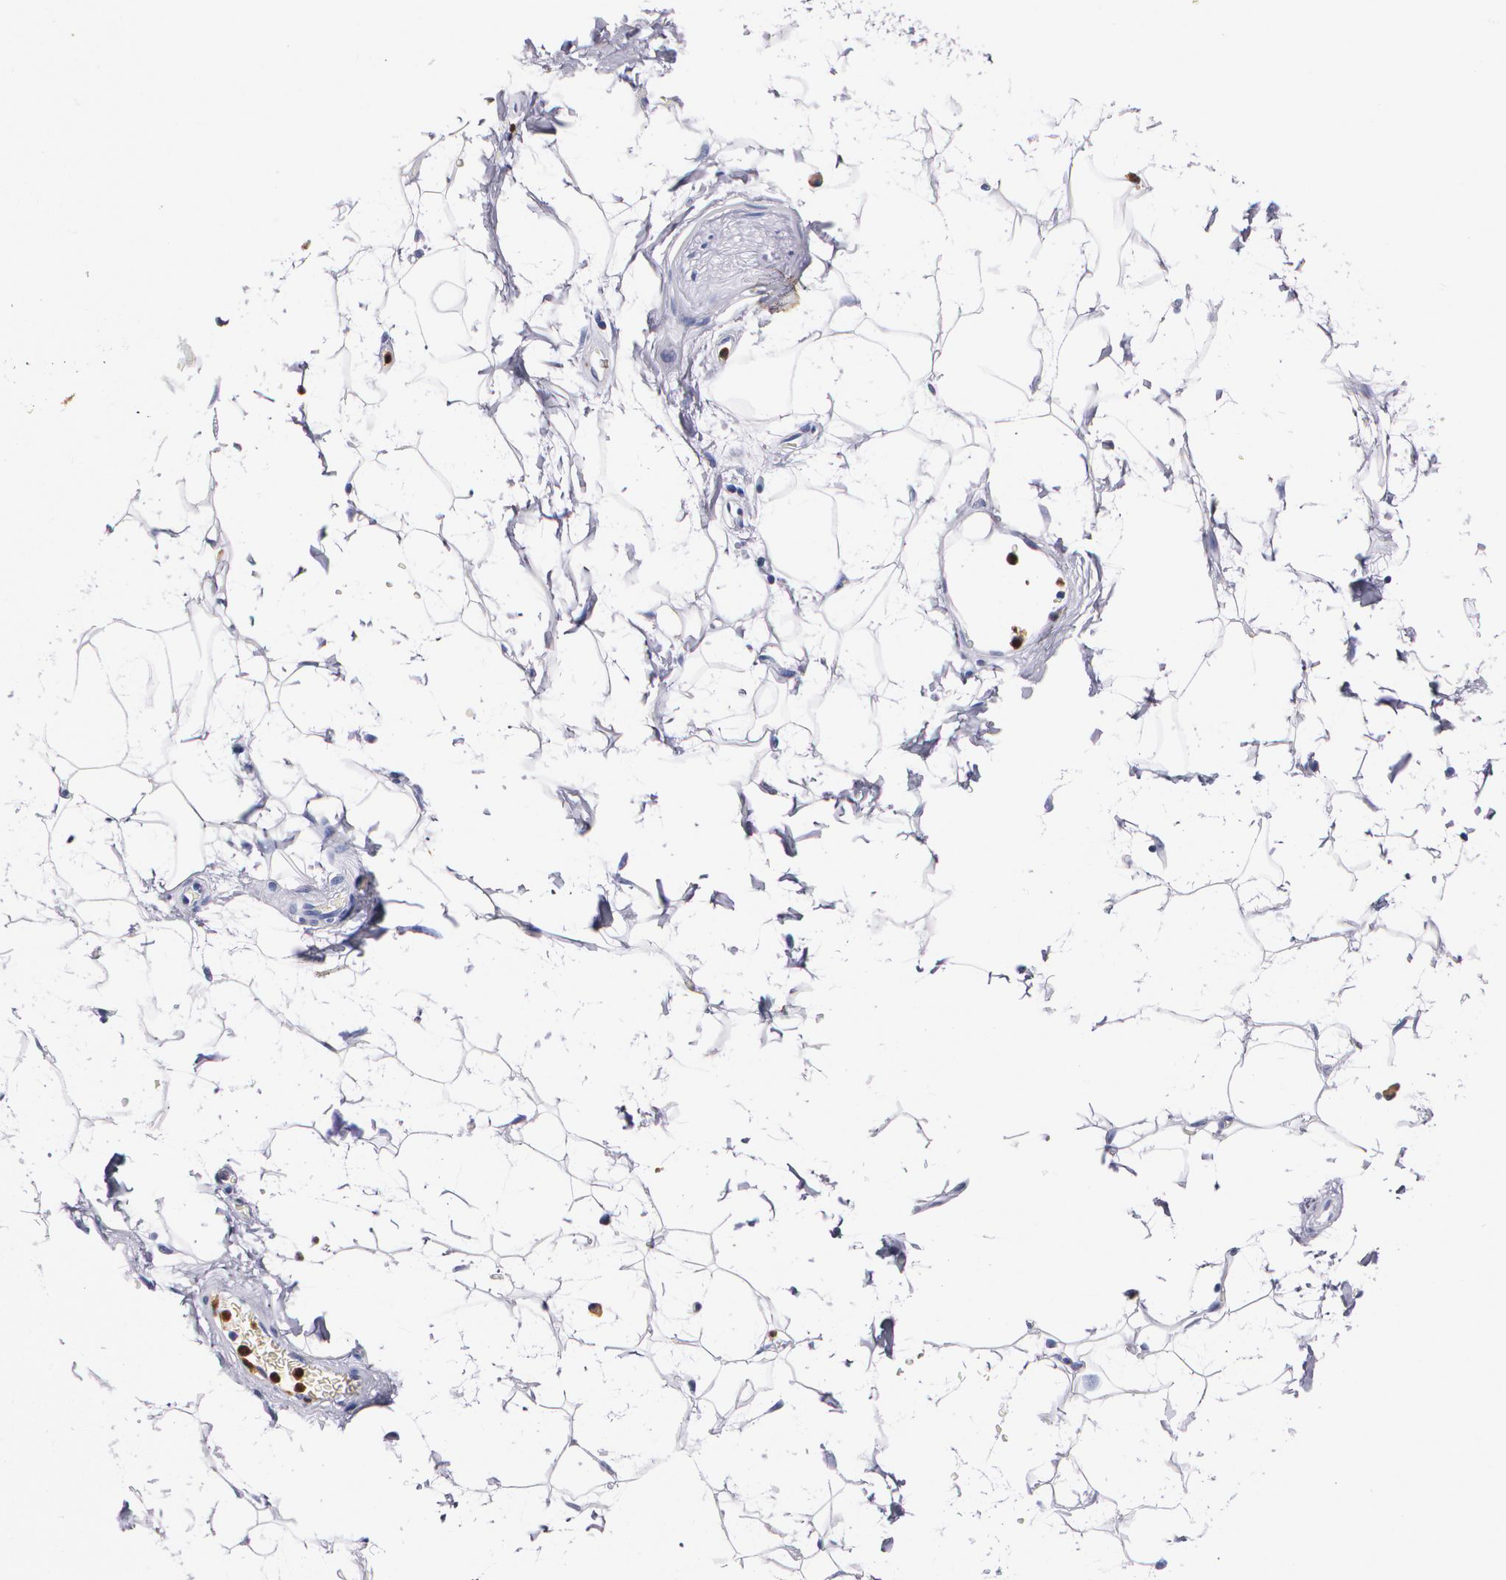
{"staining": {"intensity": "negative", "quantity": "none", "location": "none"}, "tissue": "adipose tissue", "cell_type": "Adipocytes", "image_type": "normal", "snomed": [{"axis": "morphology", "description": "Normal tissue, NOS"}, {"axis": "topography", "description": "Soft tissue"}], "caption": "The IHC histopathology image has no significant positivity in adipocytes of adipose tissue.", "gene": "S100A8", "patient": {"sex": "male", "age": 72}}